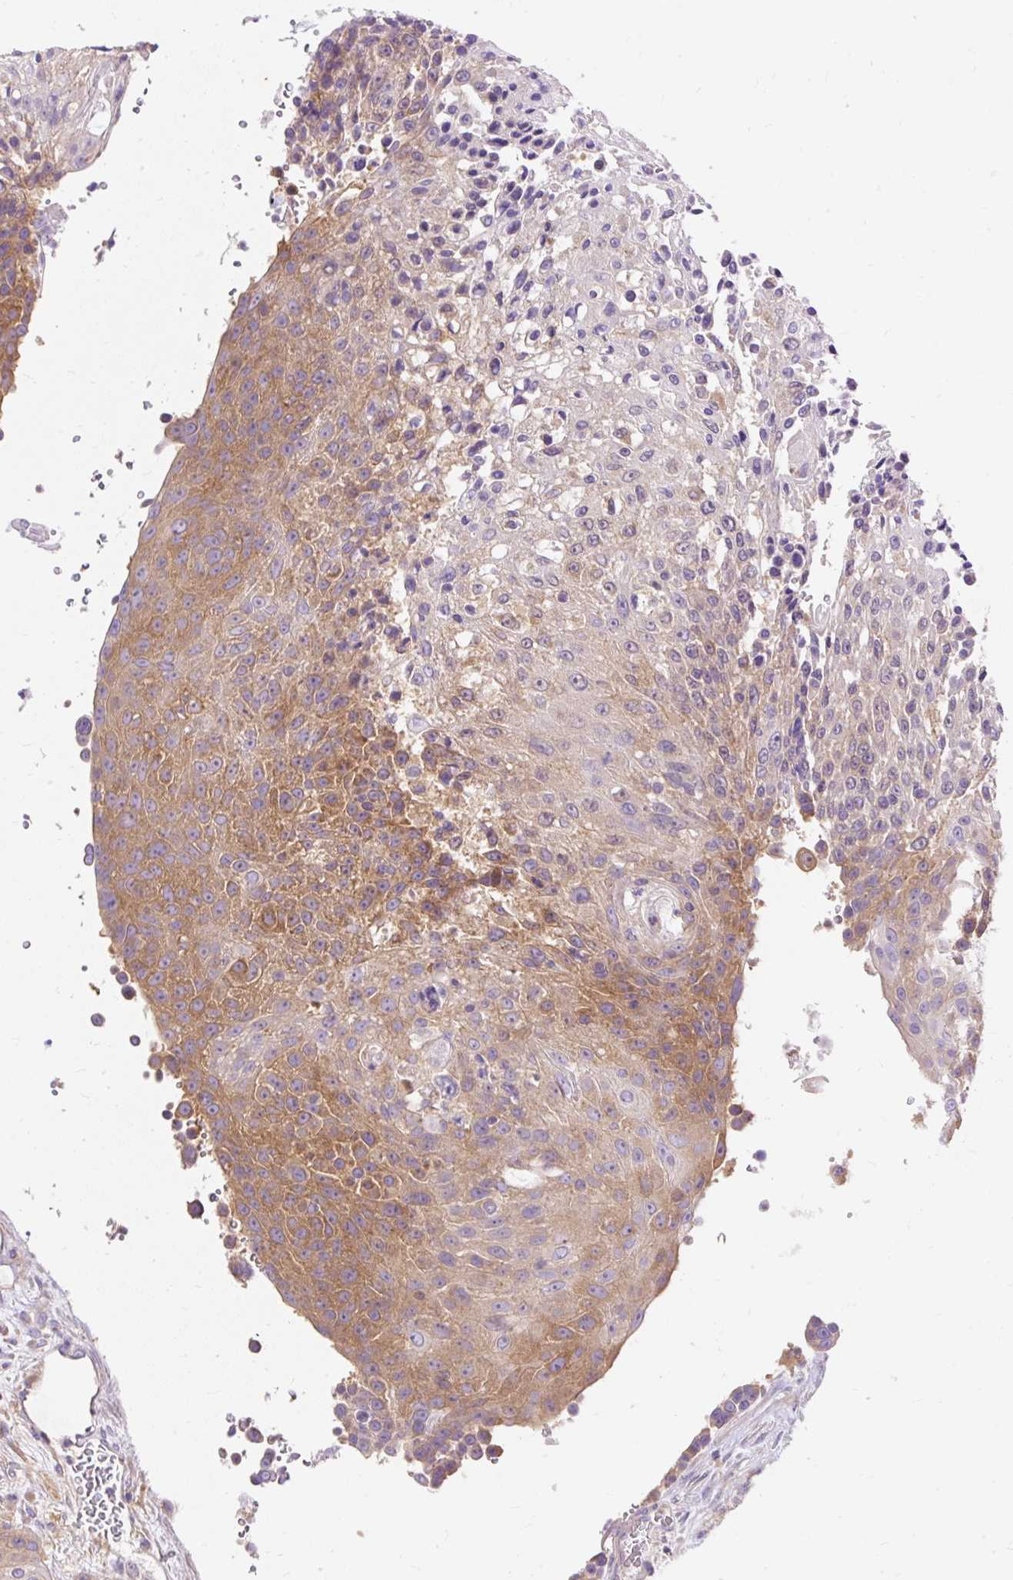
{"staining": {"intensity": "moderate", "quantity": "25%-75%", "location": "cytoplasmic/membranous"}, "tissue": "urothelial cancer", "cell_type": "Tumor cells", "image_type": "cancer", "snomed": [{"axis": "morphology", "description": "Urothelial carcinoma, High grade"}, {"axis": "topography", "description": "Urinary bladder"}], "caption": "Immunohistochemistry (IHC) histopathology image of neoplastic tissue: urothelial cancer stained using IHC reveals medium levels of moderate protein expression localized specifically in the cytoplasmic/membranous of tumor cells, appearing as a cytoplasmic/membranous brown color.", "gene": "OR4K15", "patient": {"sex": "female", "age": 63}}